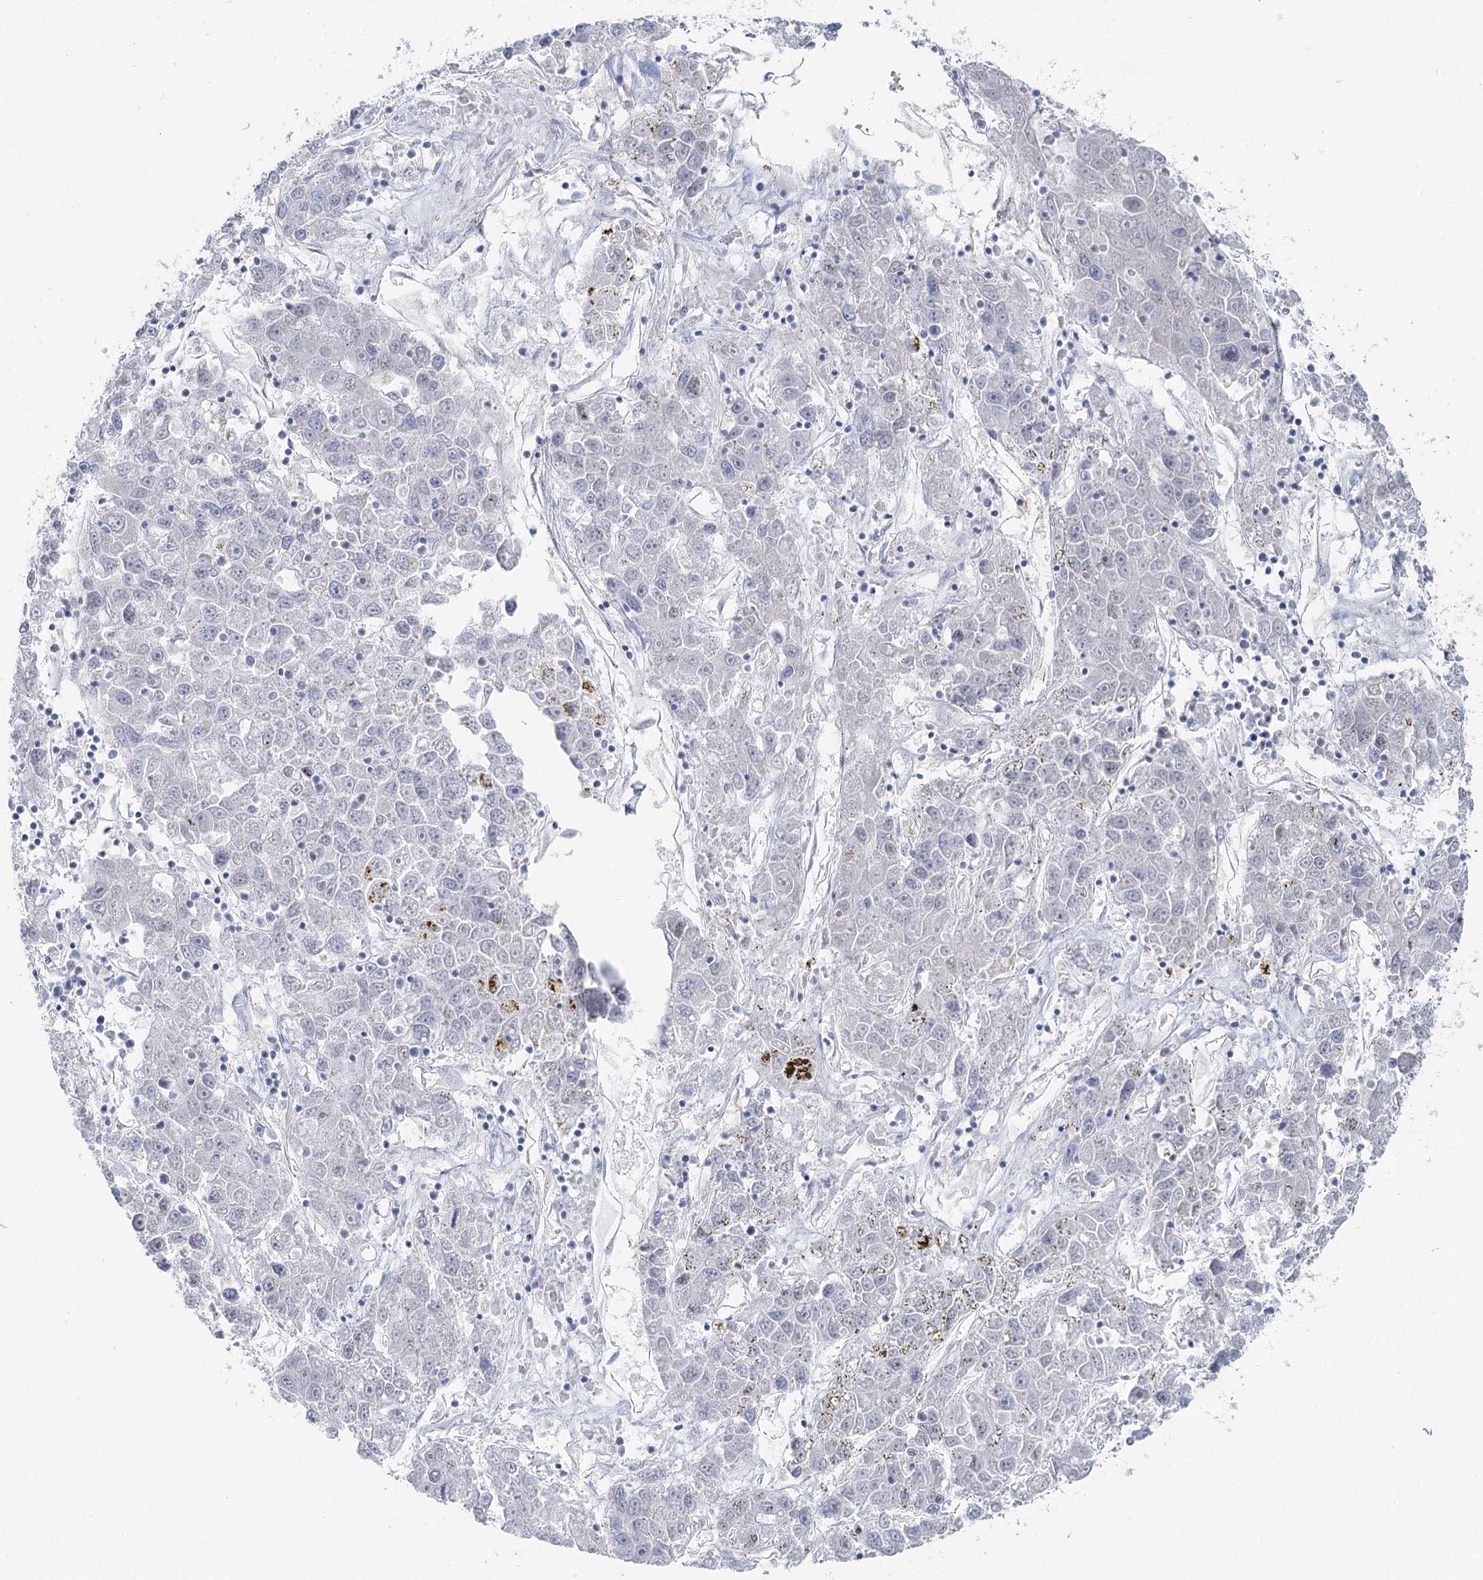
{"staining": {"intensity": "negative", "quantity": "none", "location": "none"}, "tissue": "liver cancer", "cell_type": "Tumor cells", "image_type": "cancer", "snomed": [{"axis": "morphology", "description": "Carcinoma, Hepatocellular, NOS"}, {"axis": "topography", "description": "Liver"}], "caption": "The micrograph exhibits no significant staining in tumor cells of liver hepatocellular carcinoma.", "gene": "ZFYVE28", "patient": {"sex": "male", "age": 49}}